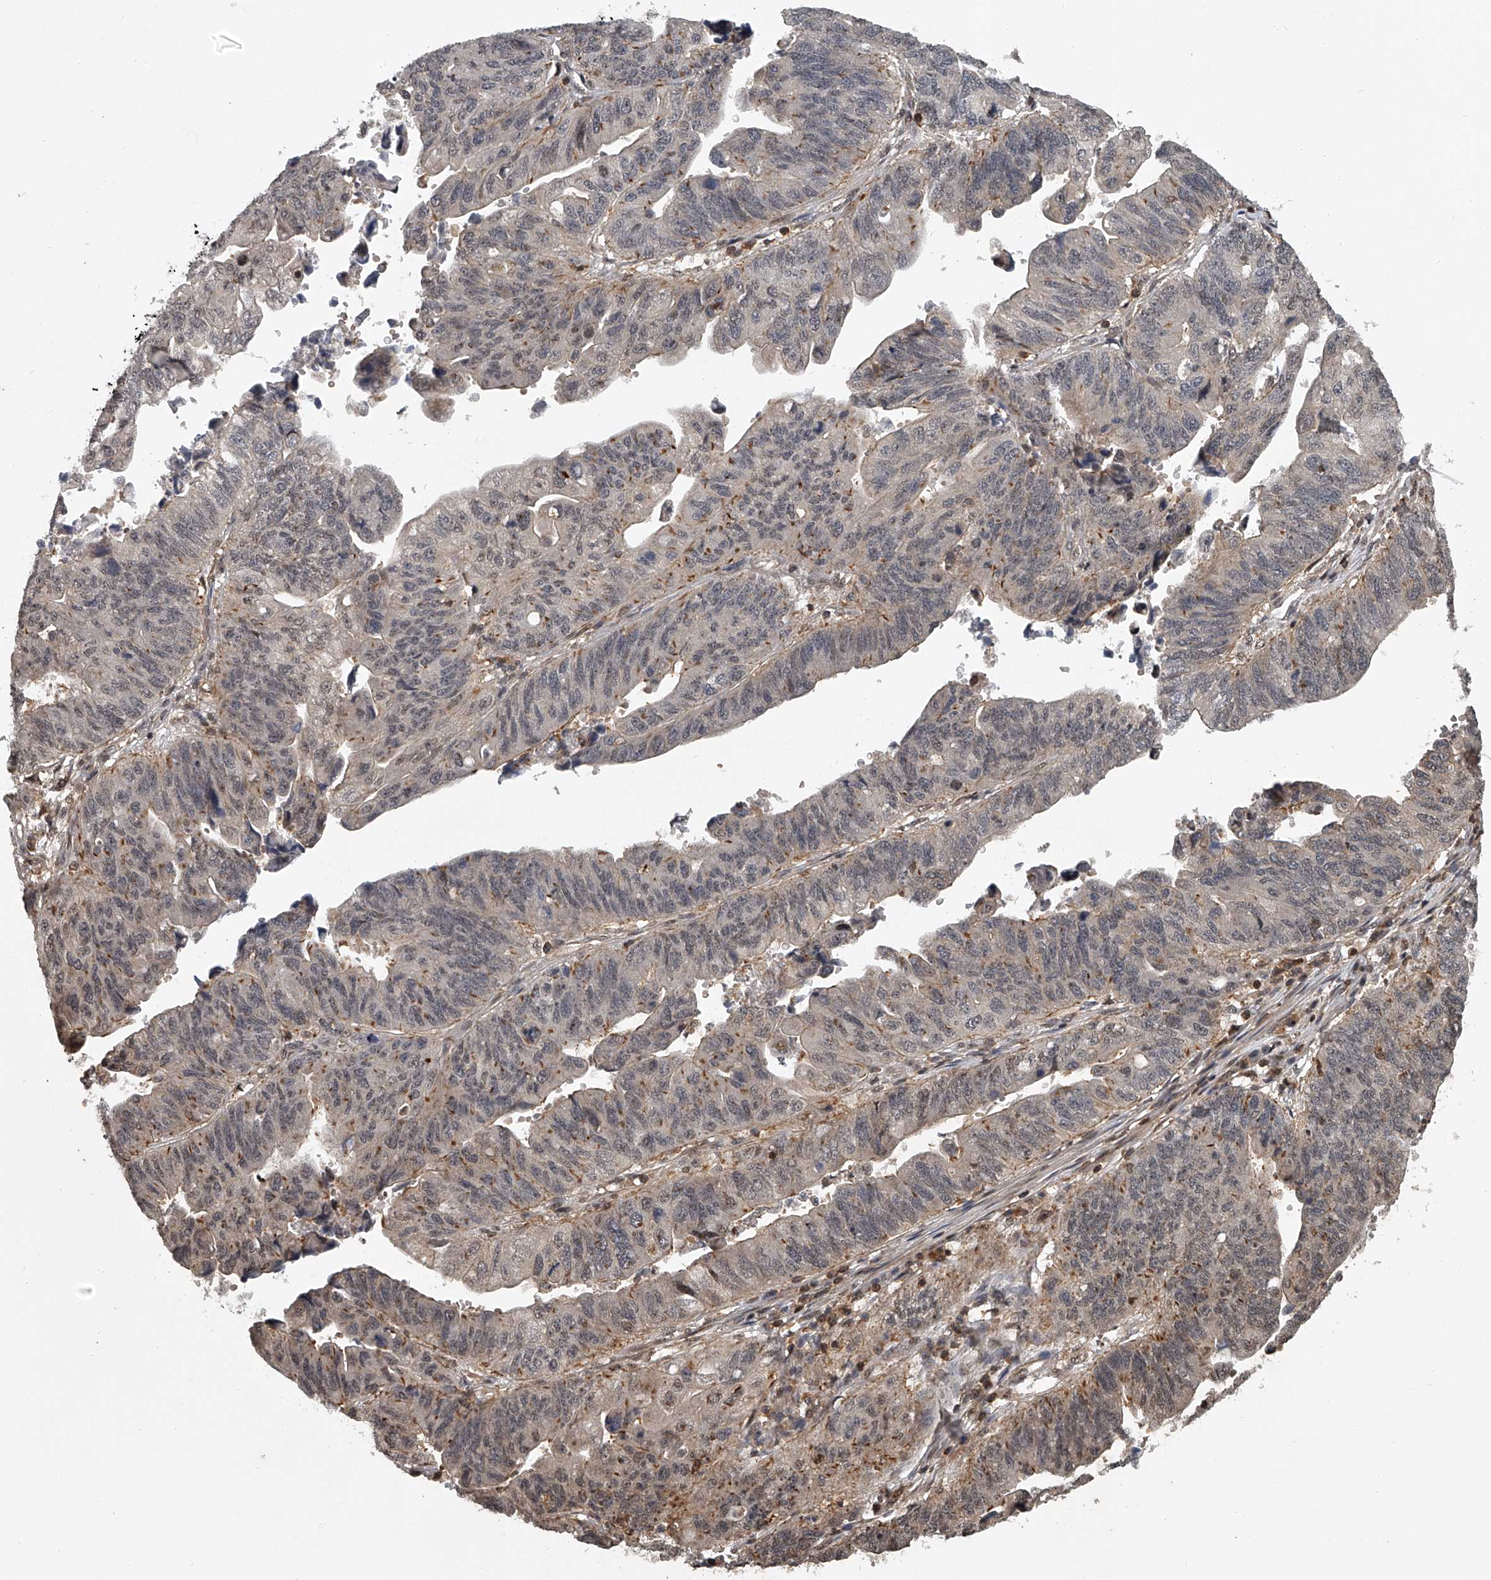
{"staining": {"intensity": "weak", "quantity": "25%-75%", "location": "cytoplasmic/membranous,nuclear"}, "tissue": "stomach cancer", "cell_type": "Tumor cells", "image_type": "cancer", "snomed": [{"axis": "morphology", "description": "Adenocarcinoma, NOS"}, {"axis": "topography", "description": "Stomach"}], "caption": "Weak cytoplasmic/membranous and nuclear positivity is seen in about 25%-75% of tumor cells in stomach cancer (adenocarcinoma).", "gene": "PLEKHG1", "patient": {"sex": "male", "age": 59}}